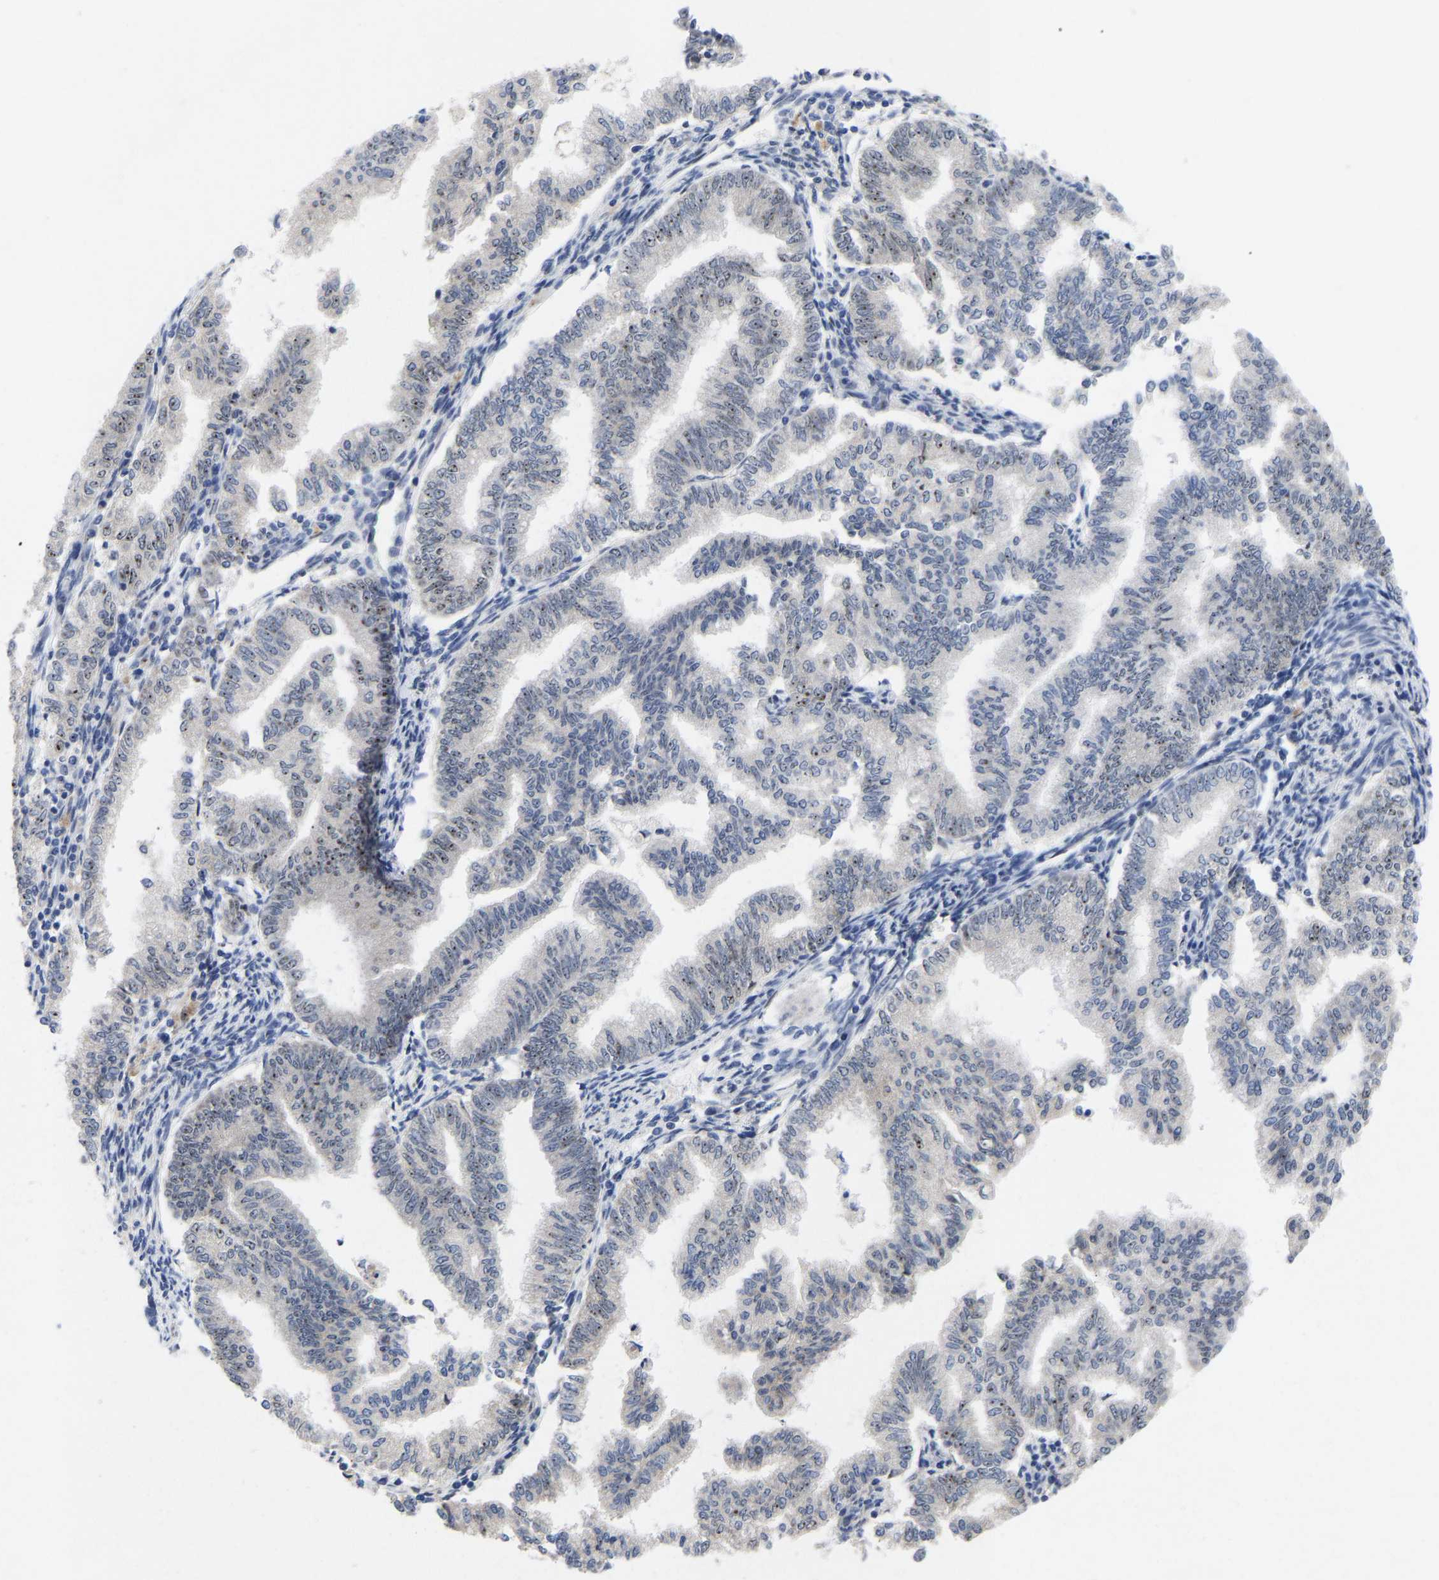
{"staining": {"intensity": "weak", "quantity": "<25%", "location": "nuclear"}, "tissue": "endometrial cancer", "cell_type": "Tumor cells", "image_type": "cancer", "snomed": [{"axis": "morphology", "description": "Polyp, NOS"}, {"axis": "morphology", "description": "Adenocarcinoma, NOS"}, {"axis": "morphology", "description": "Adenoma, NOS"}, {"axis": "topography", "description": "Endometrium"}], "caption": "Histopathology image shows no significant protein staining in tumor cells of endometrial polyp.", "gene": "NLE1", "patient": {"sex": "female", "age": 79}}